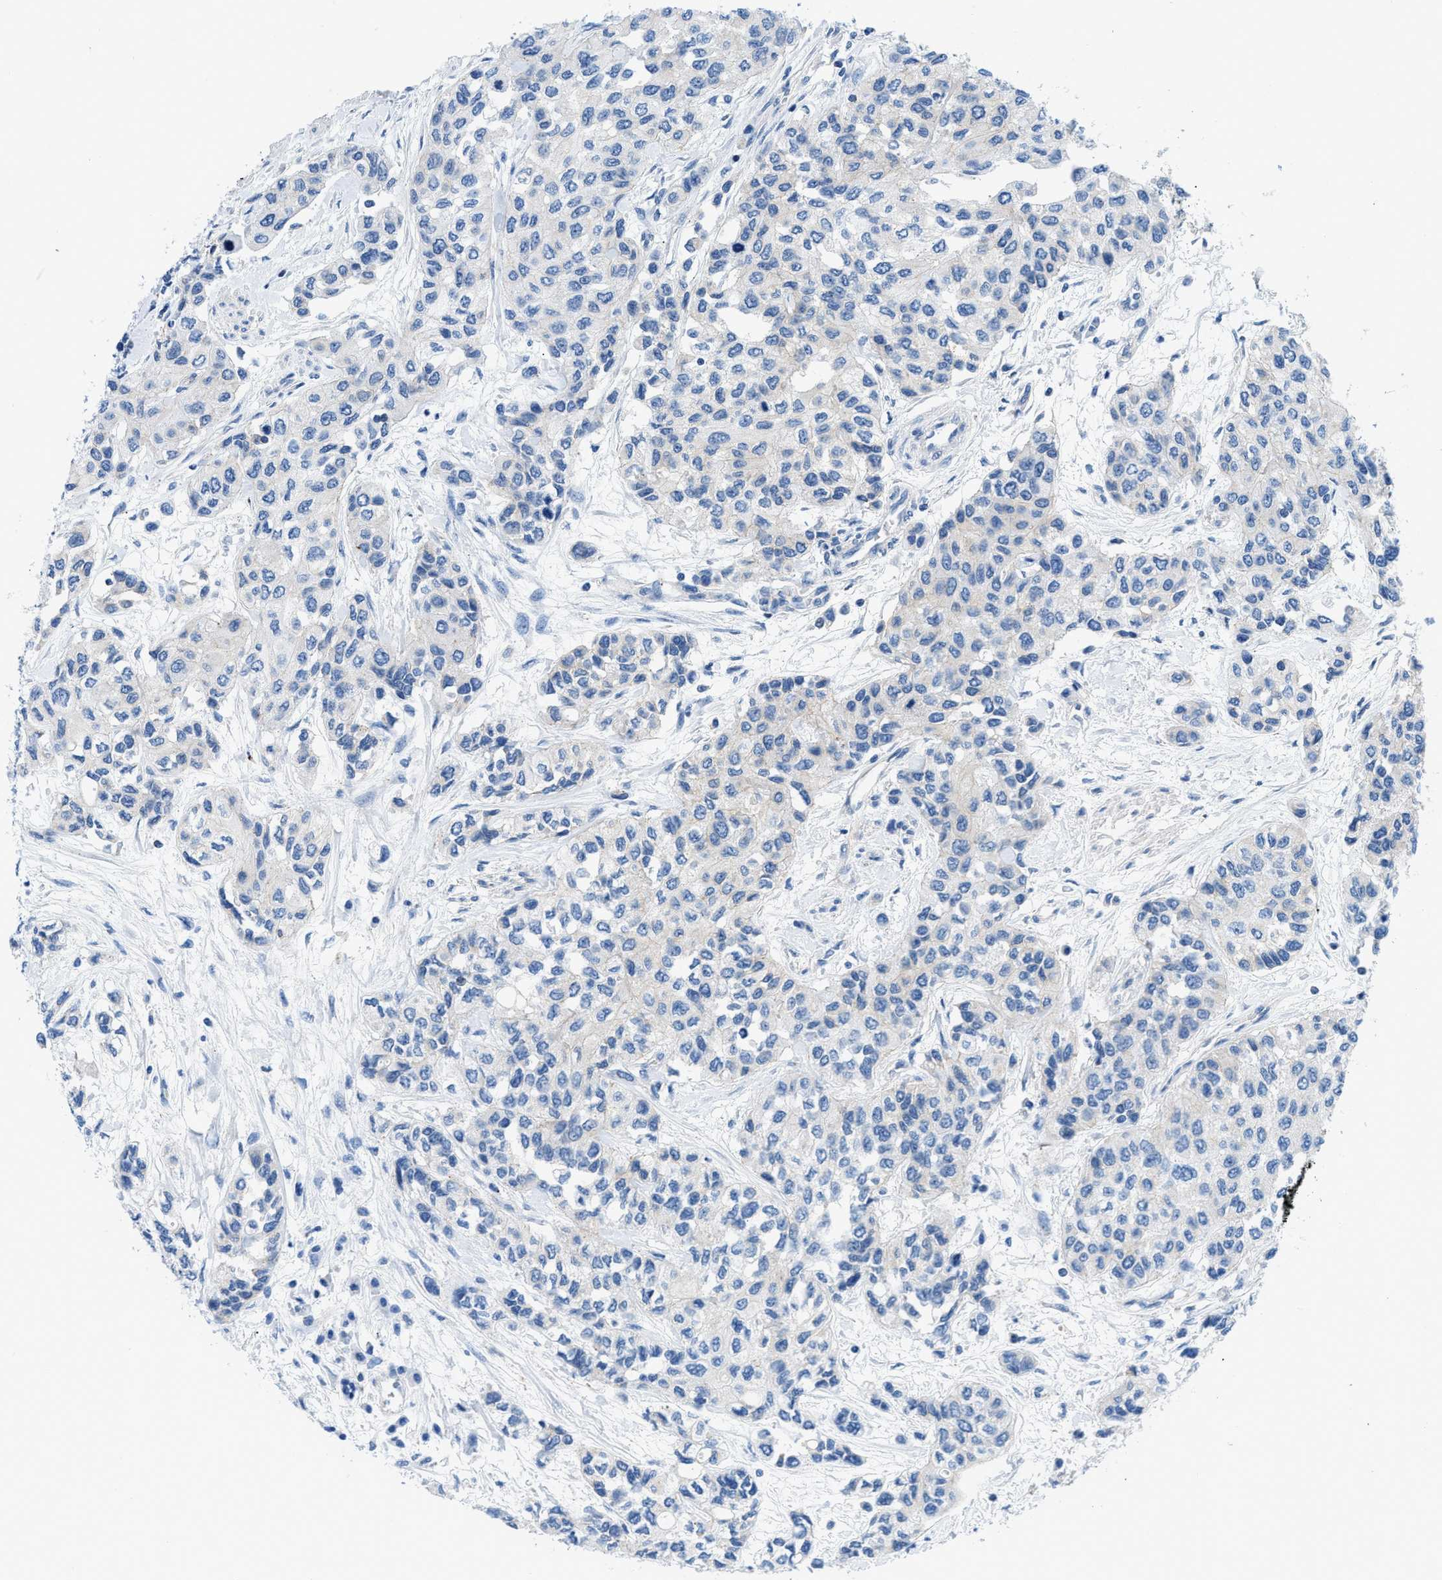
{"staining": {"intensity": "negative", "quantity": "none", "location": "none"}, "tissue": "urothelial cancer", "cell_type": "Tumor cells", "image_type": "cancer", "snomed": [{"axis": "morphology", "description": "Urothelial carcinoma, High grade"}, {"axis": "topography", "description": "Urinary bladder"}], "caption": "The image demonstrates no significant expression in tumor cells of urothelial cancer.", "gene": "FDCSP", "patient": {"sex": "female", "age": 56}}